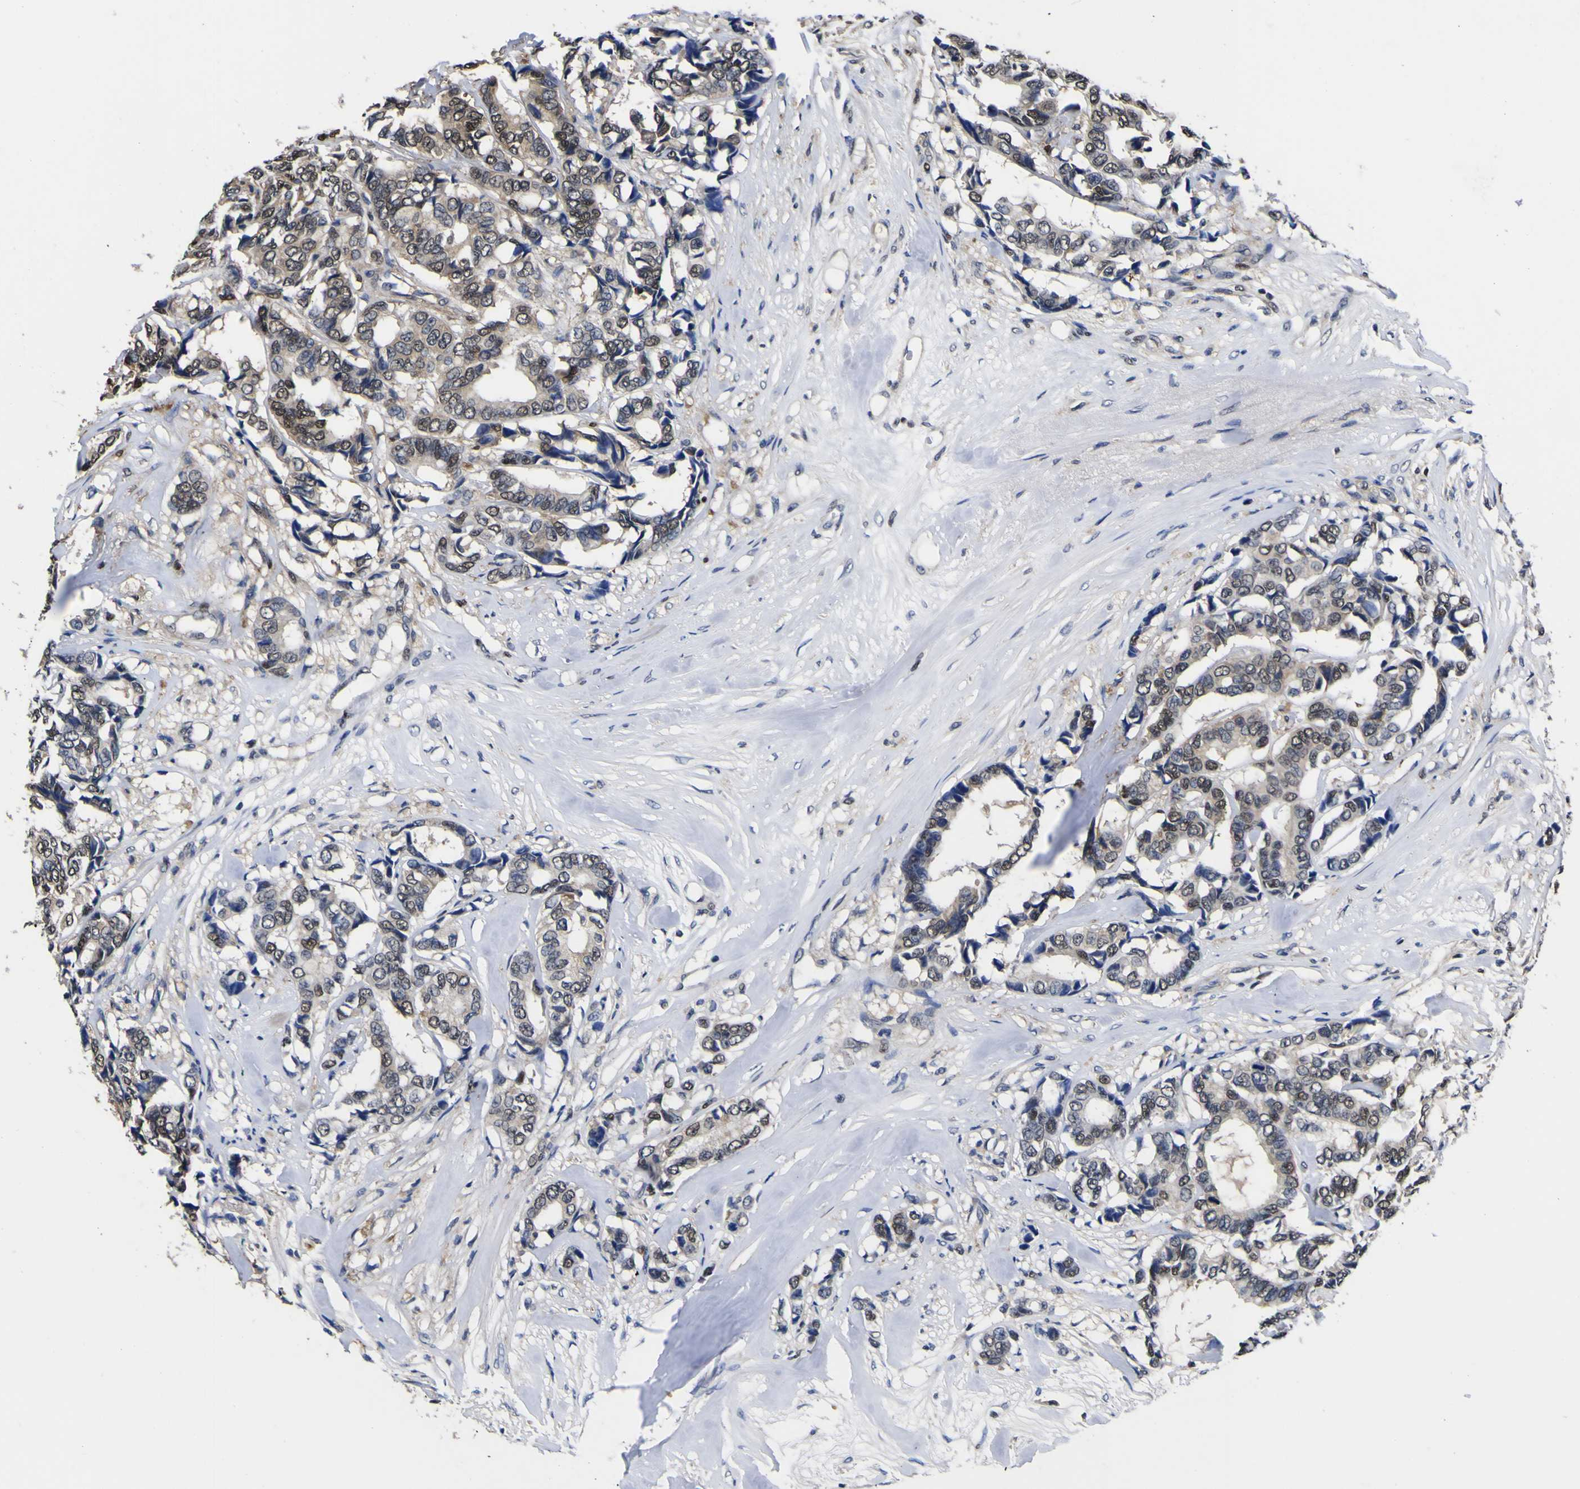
{"staining": {"intensity": "weak", "quantity": "25%-75%", "location": "cytoplasmic/membranous,nuclear"}, "tissue": "breast cancer", "cell_type": "Tumor cells", "image_type": "cancer", "snomed": [{"axis": "morphology", "description": "Duct carcinoma"}, {"axis": "topography", "description": "Breast"}], "caption": "Breast cancer (intraductal carcinoma) stained with a brown dye displays weak cytoplasmic/membranous and nuclear positive staining in about 25%-75% of tumor cells.", "gene": "FAM110B", "patient": {"sex": "female", "age": 87}}